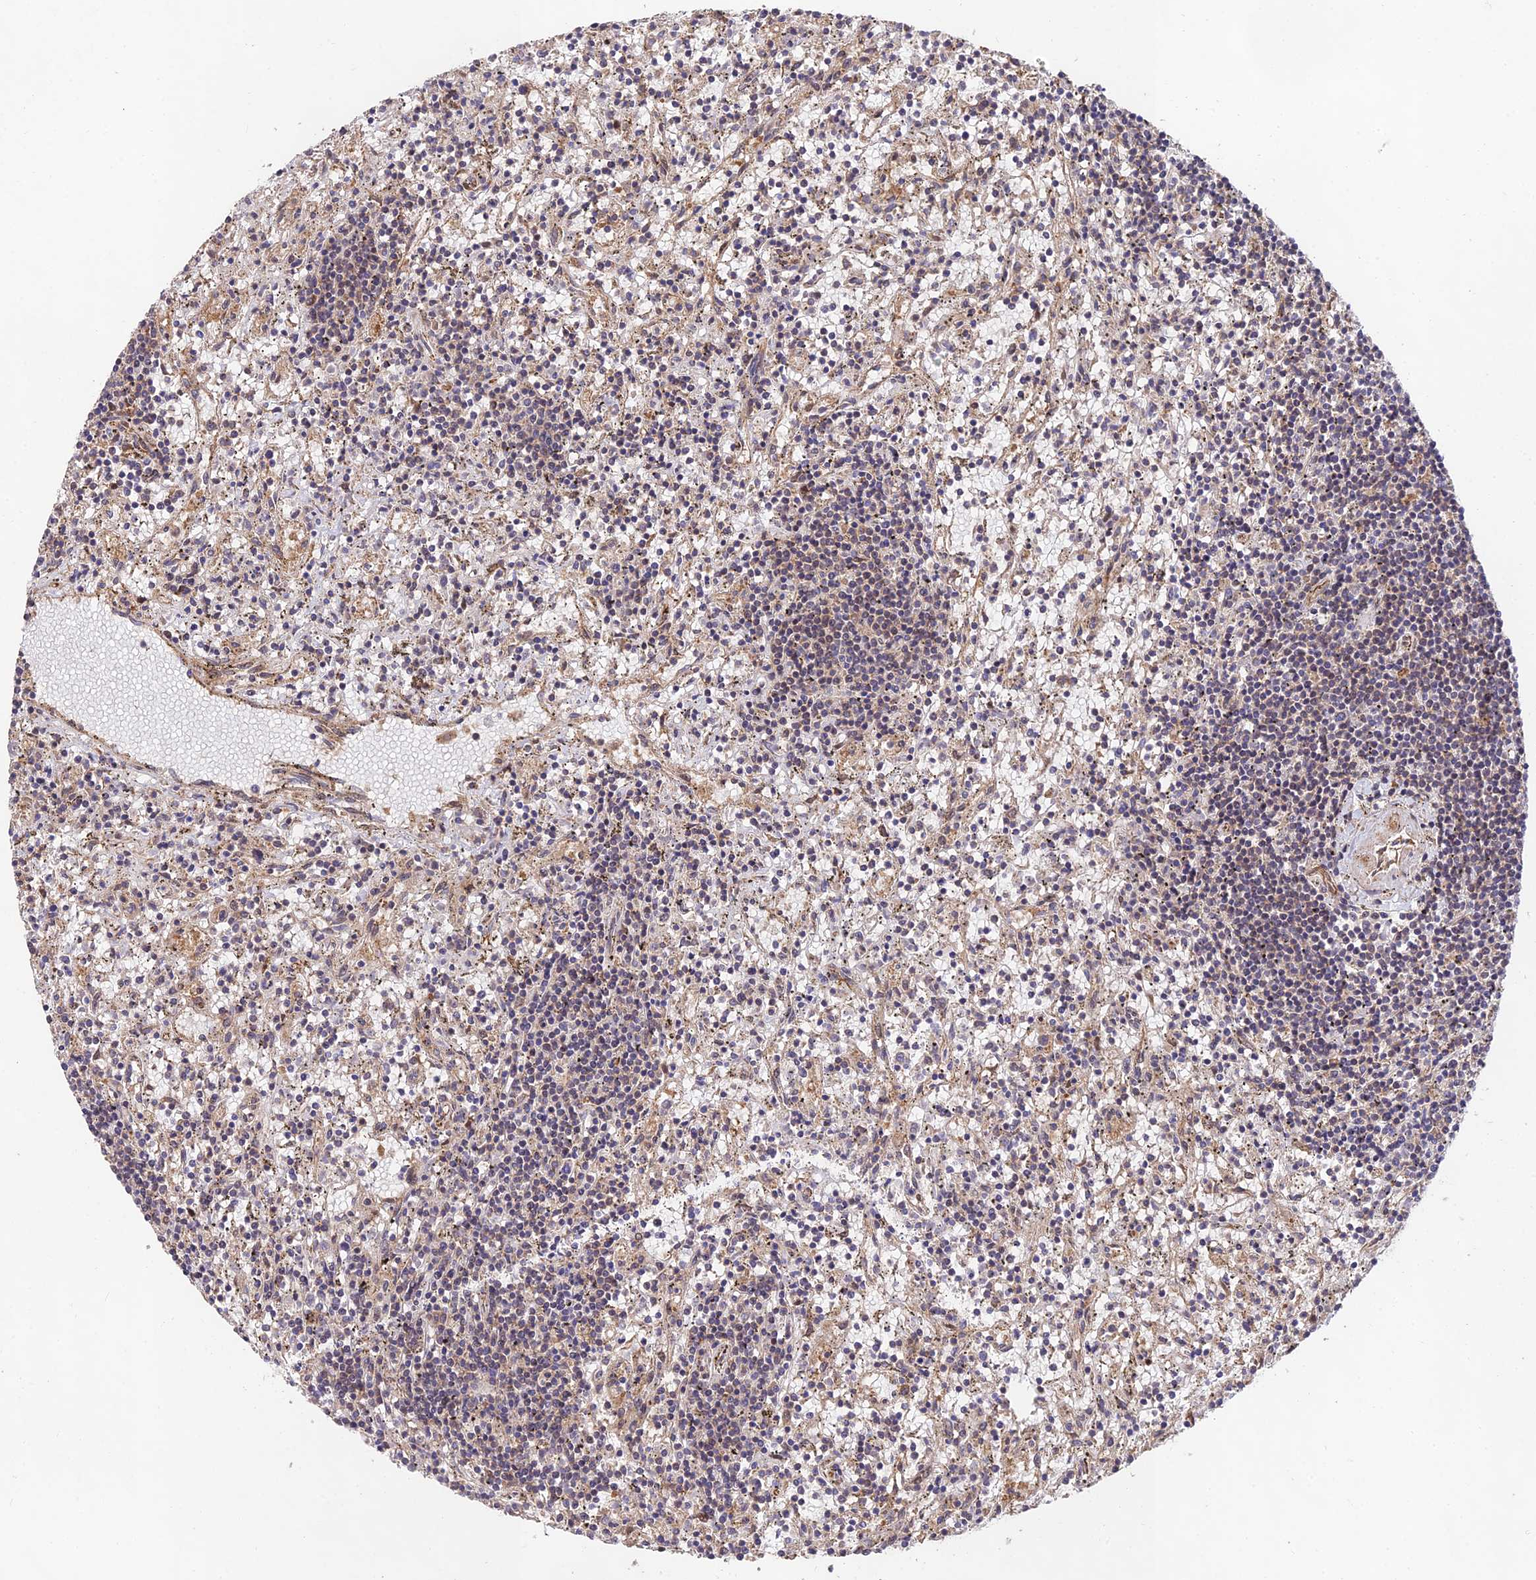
{"staining": {"intensity": "weak", "quantity": "<25%", "location": "nuclear"}, "tissue": "lymphoma", "cell_type": "Tumor cells", "image_type": "cancer", "snomed": [{"axis": "morphology", "description": "Malignant lymphoma, non-Hodgkin's type, Low grade"}, {"axis": "topography", "description": "Spleen"}], "caption": "DAB immunohistochemical staining of low-grade malignant lymphoma, non-Hodgkin's type demonstrates no significant staining in tumor cells. The staining was performed using DAB (3,3'-diaminobenzidine) to visualize the protein expression in brown, while the nuclei were stained in blue with hematoxylin (Magnification: 20x).", "gene": "MKKS", "patient": {"sex": "male", "age": 76}}